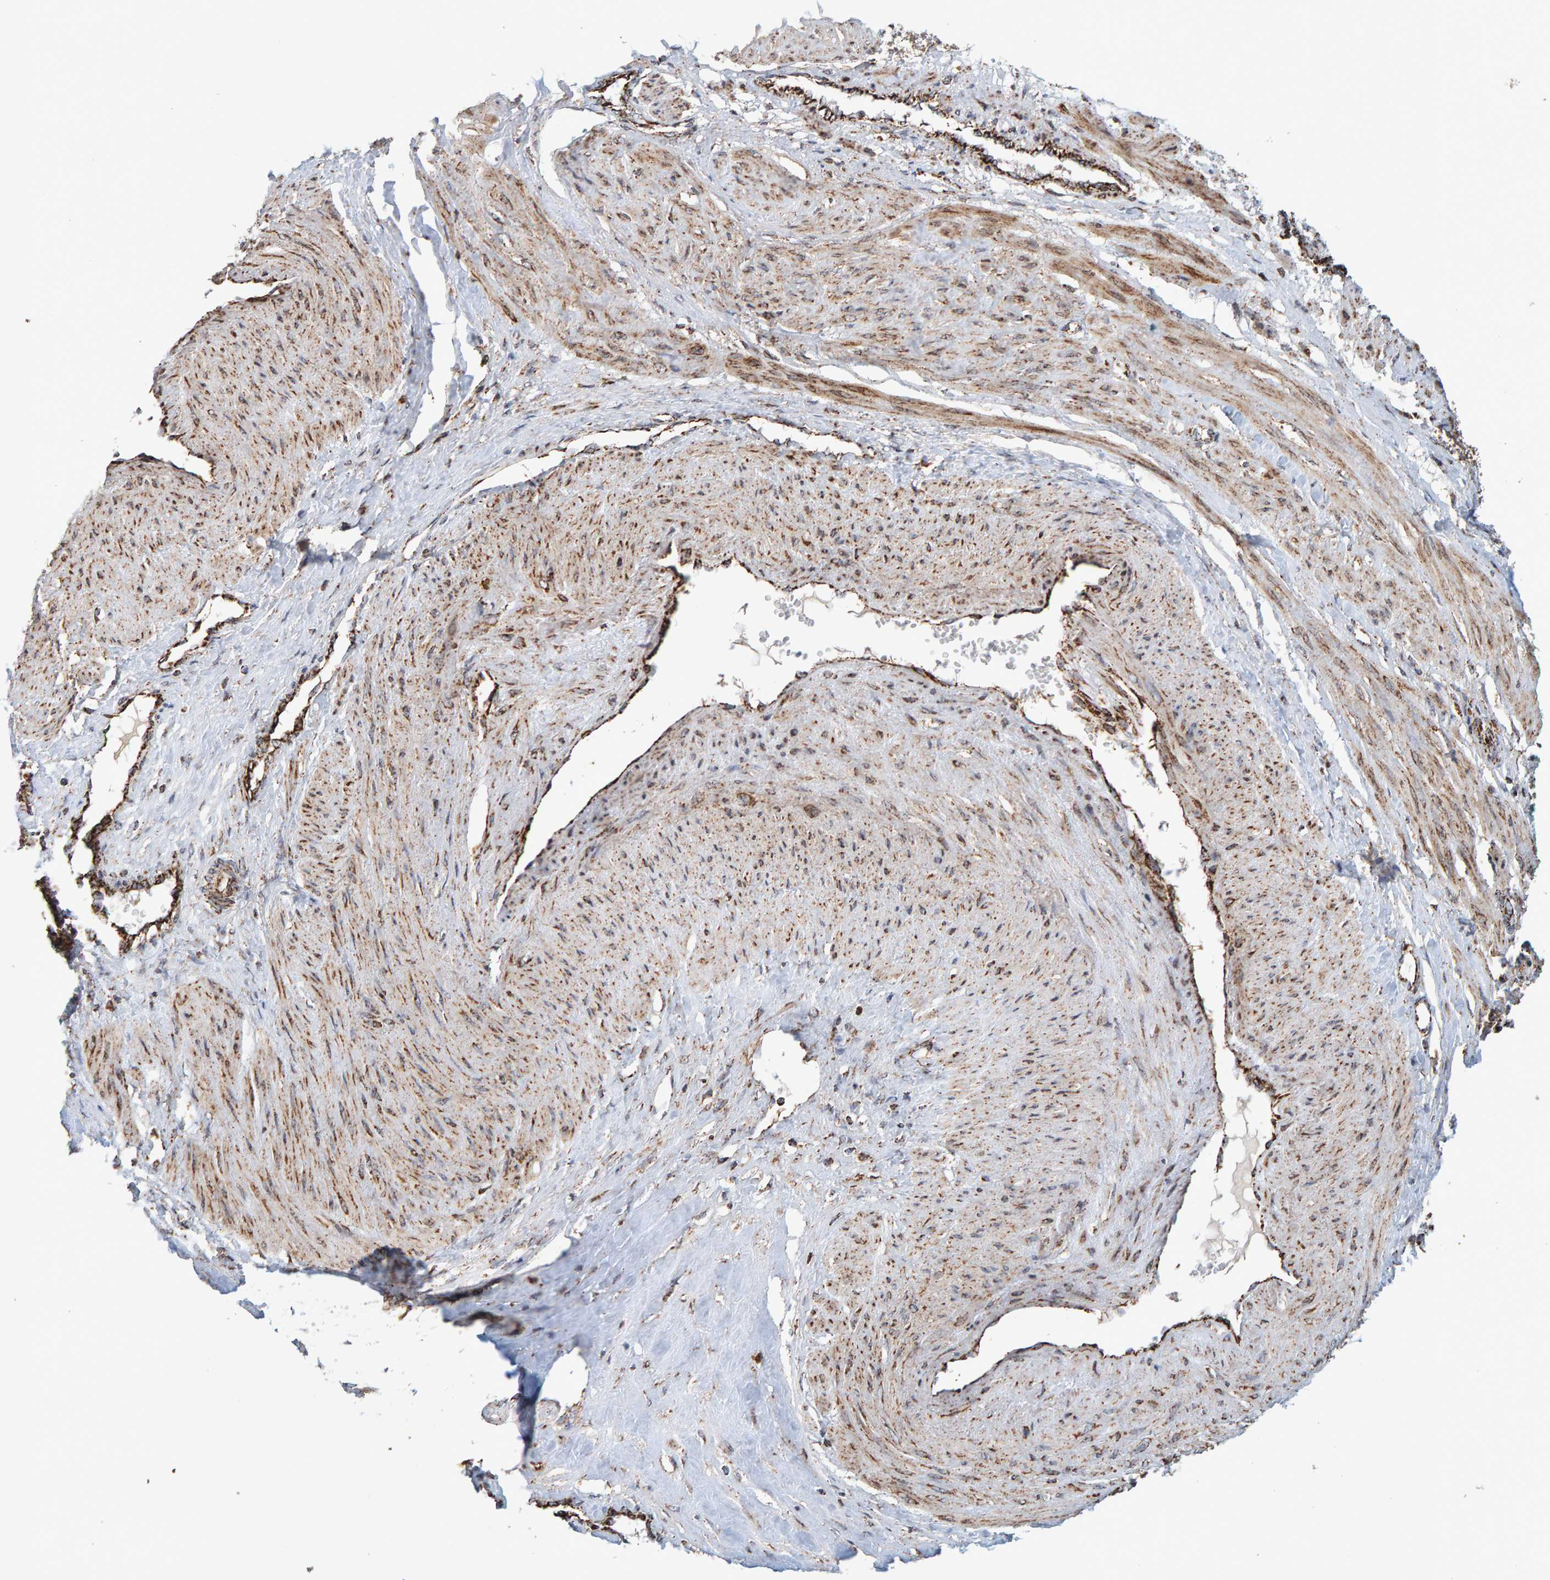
{"staining": {"intensity": "moderate", "quantity": "25%-75%", "location": "cytoplasmic/membranous"}, "tissue": "smooth muscle", "cell_type": "Smooth muscle cells", "image_type": "normal", "snomed": [{"axis": "morphology", "description": "Normal tissue, NOS"}, {"axis": "topography", "description": "Endometrium"}], "caption": "Smooth muscle stained for a protein displays moderate cytoplasmic/membranous positivity in smooth muscle cells.", "gene": "MRPL45", "patient": {"sex": "female", "age": 33}}